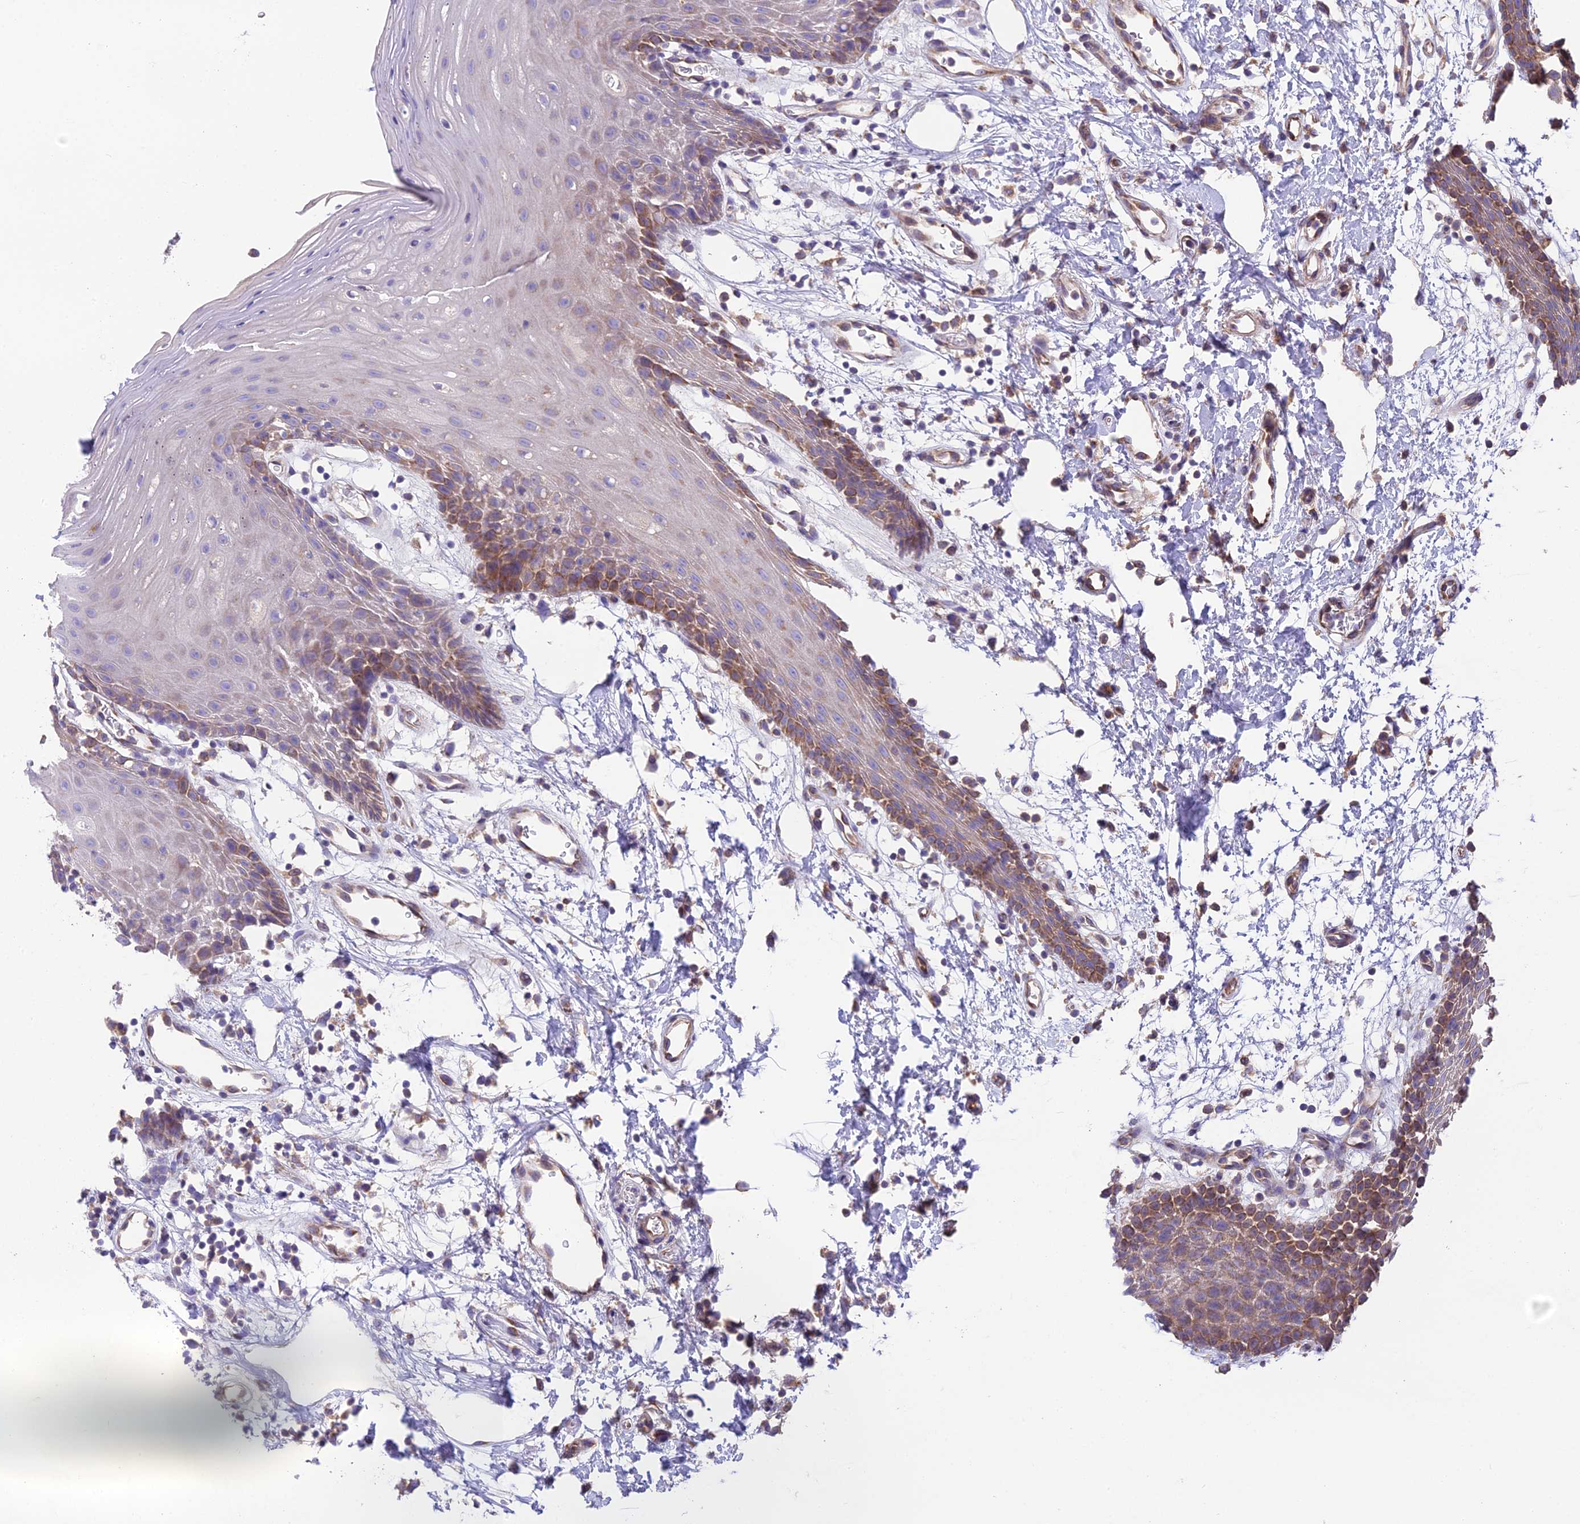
{"staining": {"intensity": "moderate", "quantity": "25%-75%", "location": "cytoplasmic/membranous"}, "tissue": "oral mucosa", "cell_type": "Squamous epithelial cells", "image_type": "normal", "snomed": [{"axis": "morphology", "description": "Normal tissue, NOS"}, {"axis": "topography", "description": "Oral tissue"}, {"axis": "topography", "description": "Tounge, NOS"}], "caption": "Brown immunohistochemical staining in normal human oral mucosa shows moderate cytoplasmic/membranous positivity in approximately 25%-75% of squamous epithelial cells.", "gene": "BLOC1S4", "patient": {"sex": "female", "age": 59}}